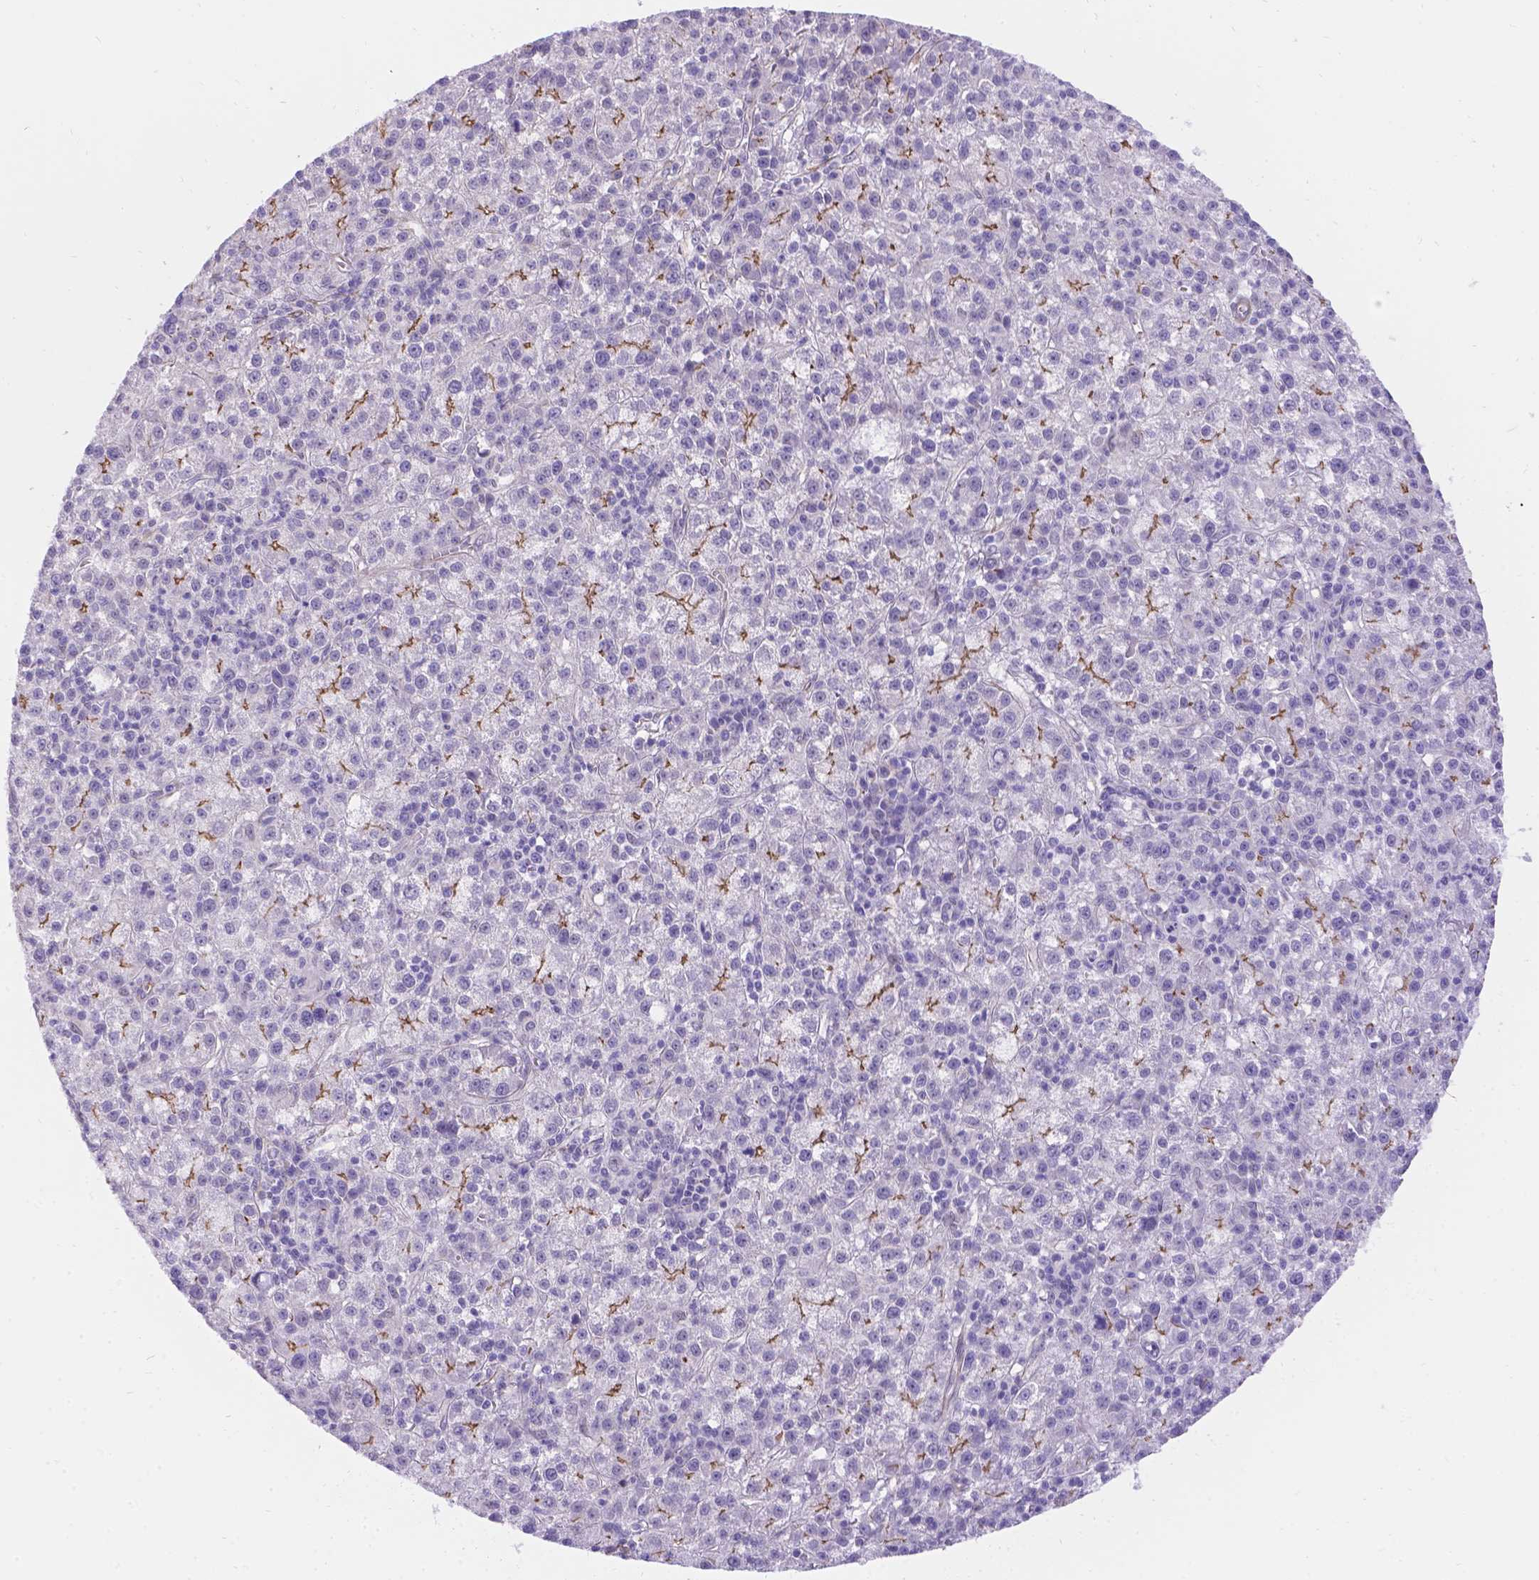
{"staining": {"intensity": "weak", "quantity": "<25%", "location": "cytoplasmic/membranous"}, "tissue": "liver cancer", "cell_type": "Tumor cells", "image_type": "cancer", "snomed": [{"axis": "morphology", "description": "Carcinoma, Hepatocellular, NOS"}, {"axis": "topography", "description": "Liver"}], "caption": "High power microscopy photomicrograph of an immunohistochemistry histopathology image of hepatocellular carcinoma (liver), revealing no significant expression in tumor cells. The staining is performed using DAB brown chromogen with nuclei counter-stained in using hematoxylin.", "gene": "PALS1", "patient": {"sex": "female", "age": 60}}